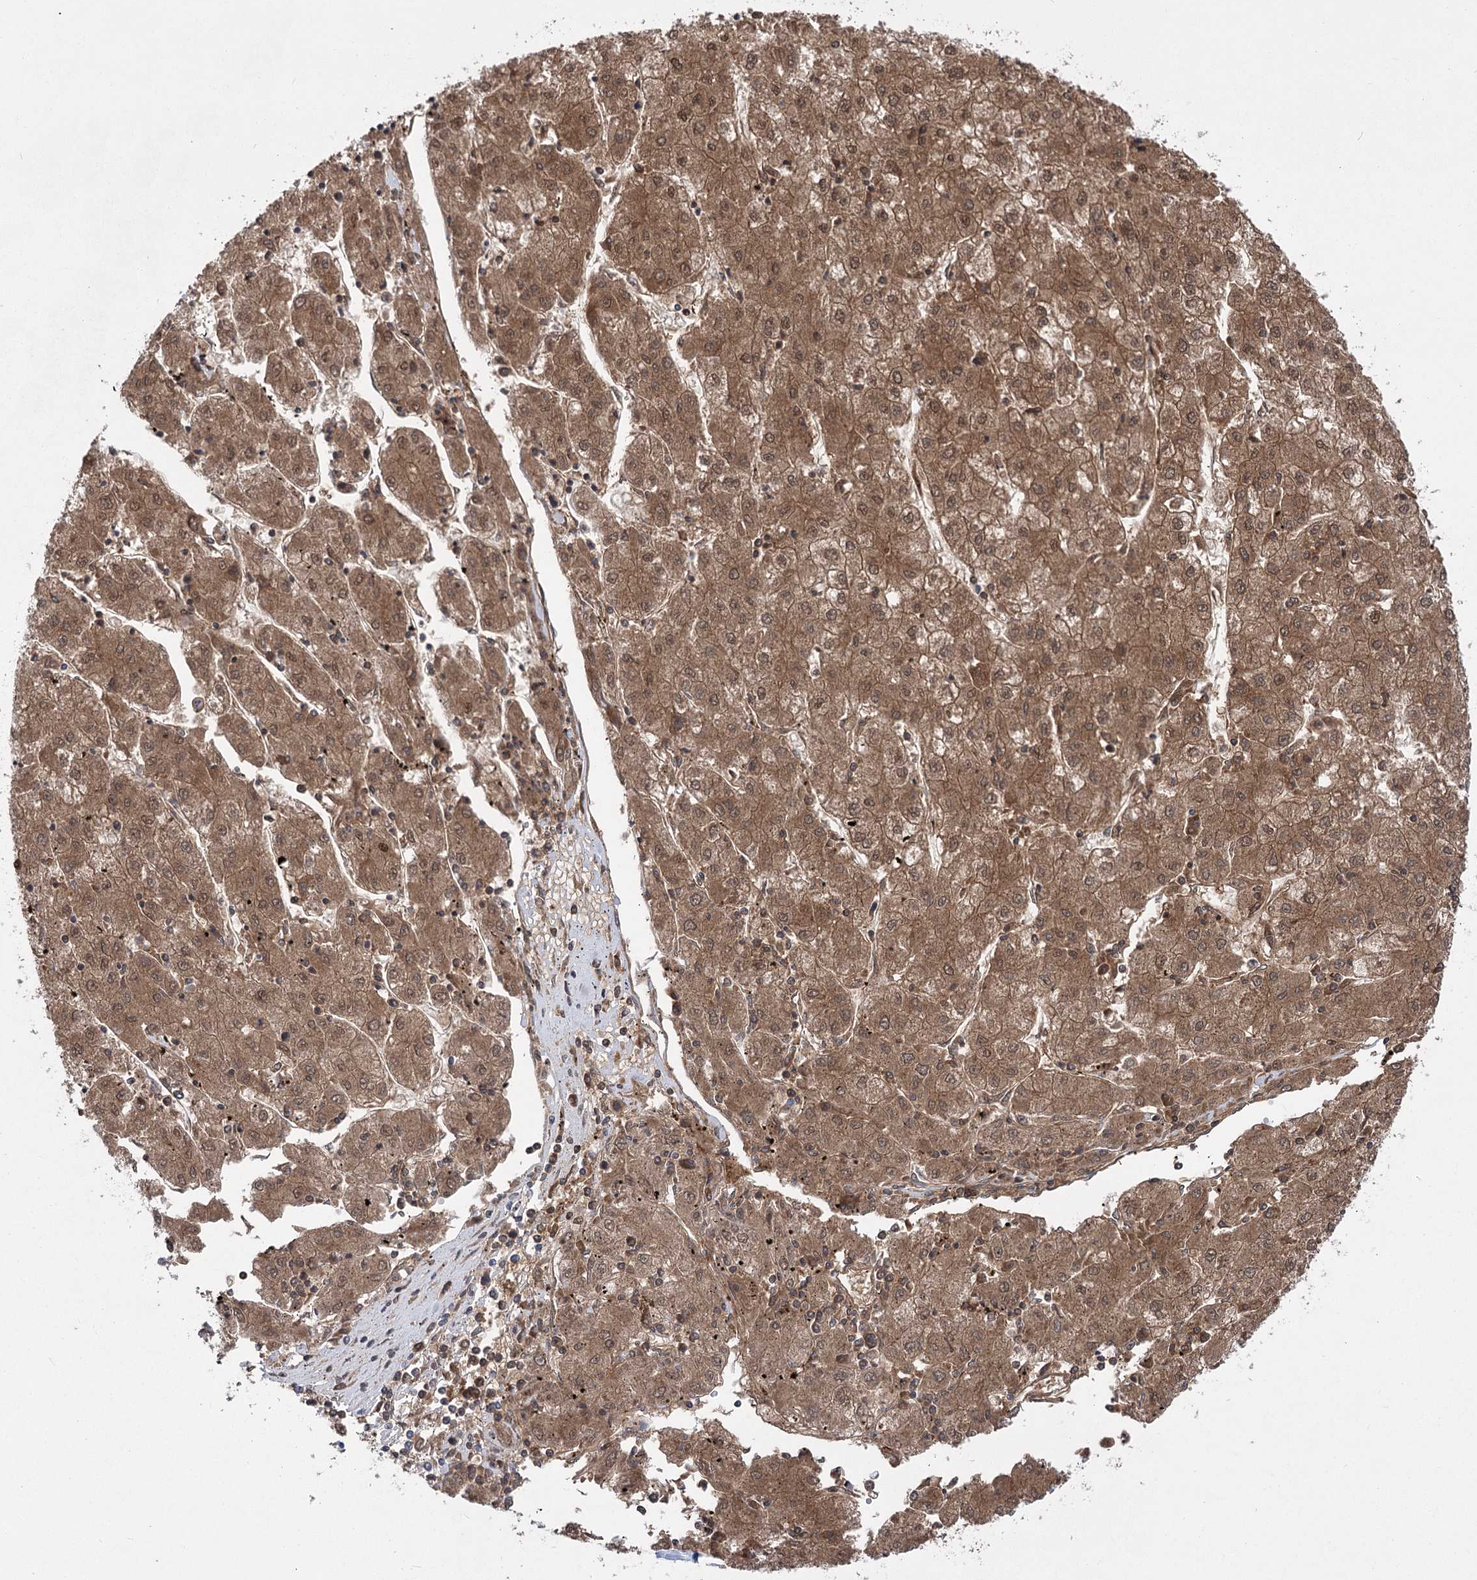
{"staining": {"intensity": "moderate", "quantity": ">75%", "location": "cytoplasmic/membranous,nuclear"}, "tissue": "liver cancer", "cell_type": "Tumor cells", "image_type": "cancer", "snomed": [{"axis": "morphology", "description": "Carcinoma, Hepatocellular, NOS"}, {"axis": "topography", "description": "Liver"}], "caption": "A brown stain shows moderate cytoplasmic/membranous and nuclear staining of a protein in human liver hepatocellular carcinoma tumor cells.", "gene": "PCDHA1", "patient": {"sex": "male", "age": 72}}